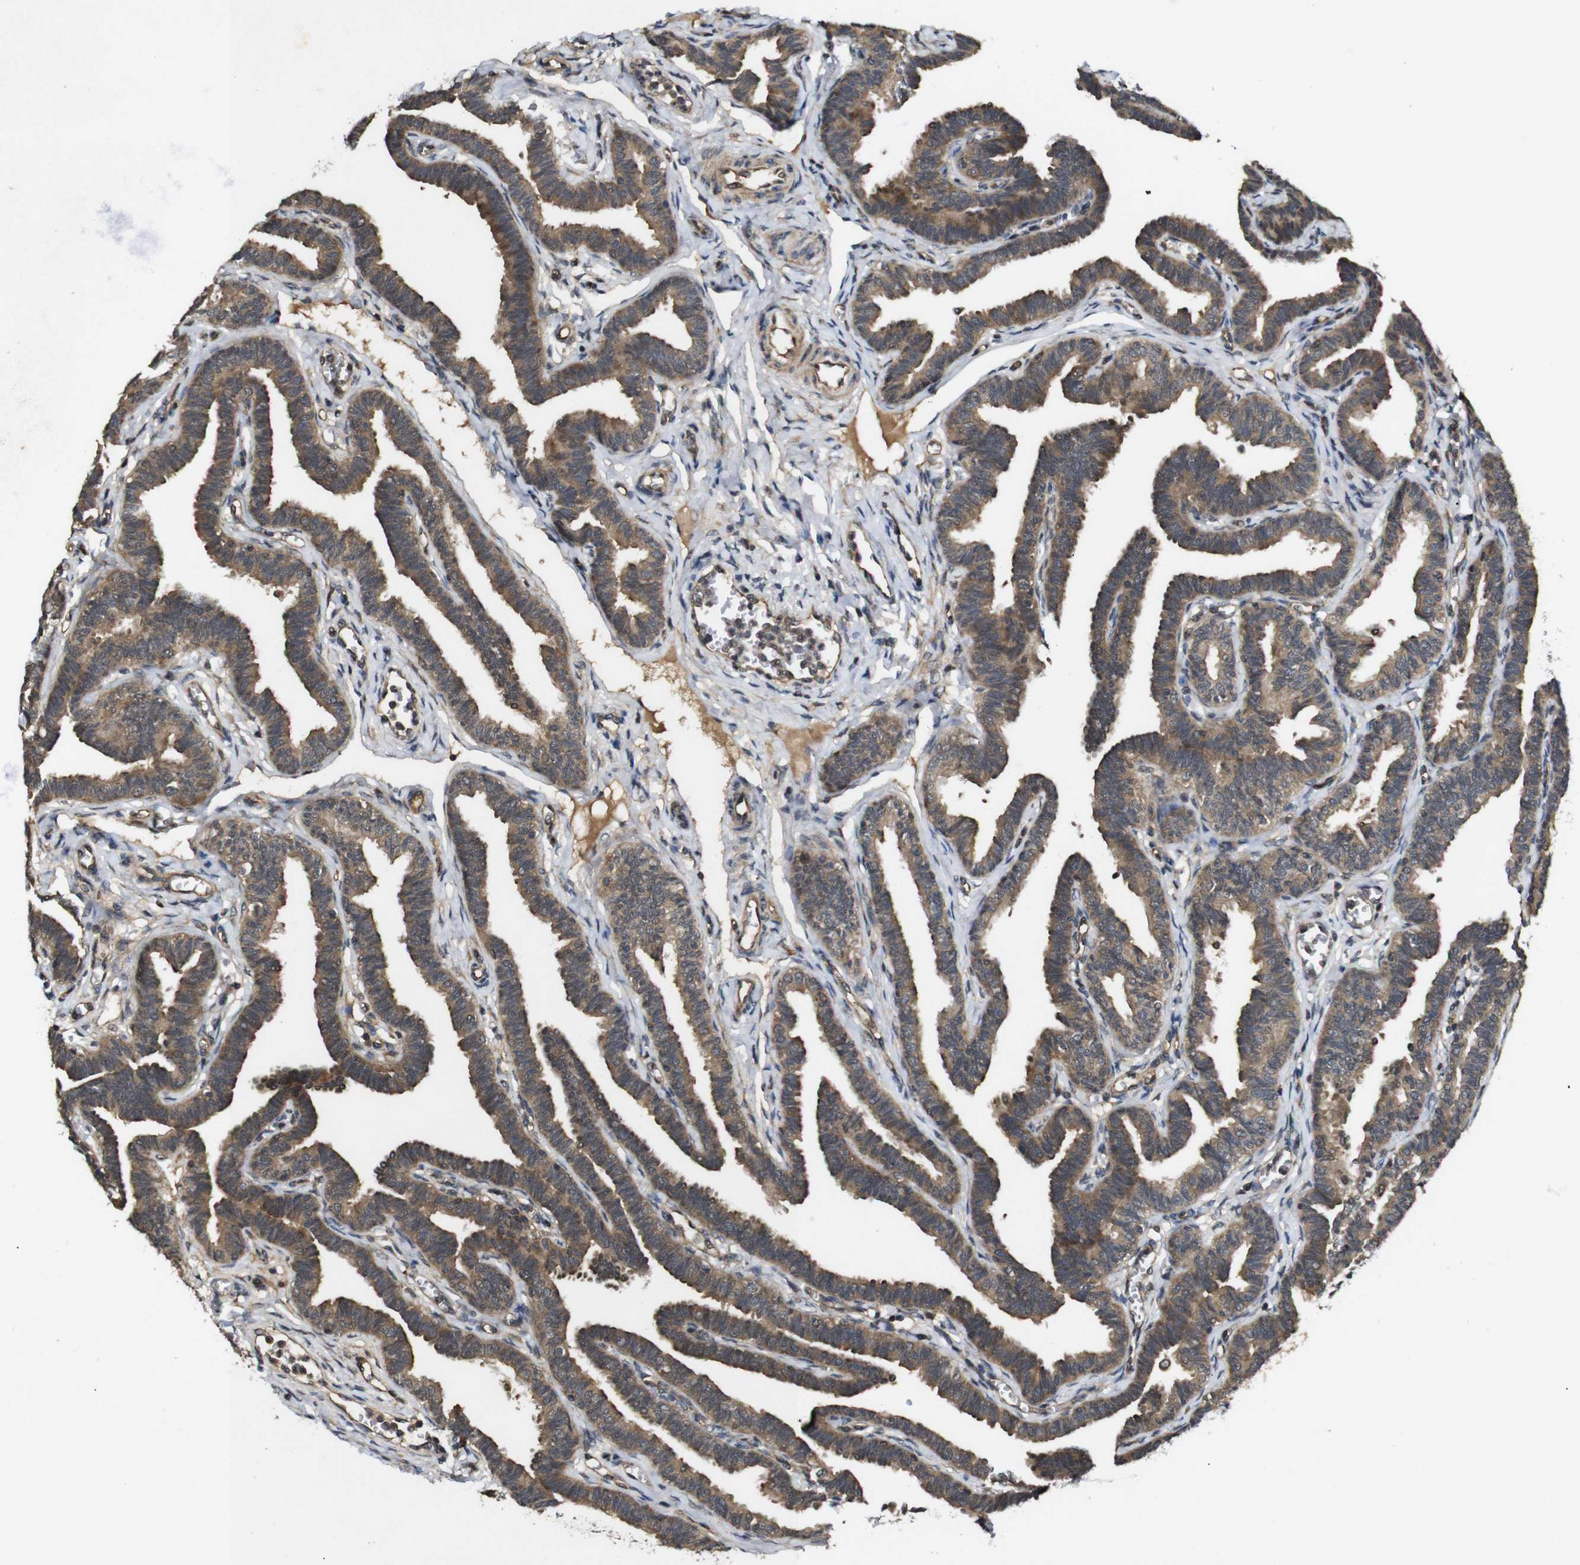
{"staining": {"intensity": "moderate", "quantity": ">75%", "location": "cytoplasmic/membranous"}, "tissue": "fallopian tube", "cell_type": "Glandular cells", "image_type": "normal", "snomed": [{"axis": "morphology", "description": "Normal tissue, NOS"}, {"axis": "topography", "description": "Fallopian tube"}, {"axis": "topography", "description": "Ovary"}], "caption": "An image of human fallopian tube stained for a protein exhibits moderate cytoplasmic/membranous brown staining in glandular cells. (brown staining indicates protein expression, while blue staining denotes nuclei).", "gene": "RIPK1", "patient": {"sex": "female", "age": 23}}